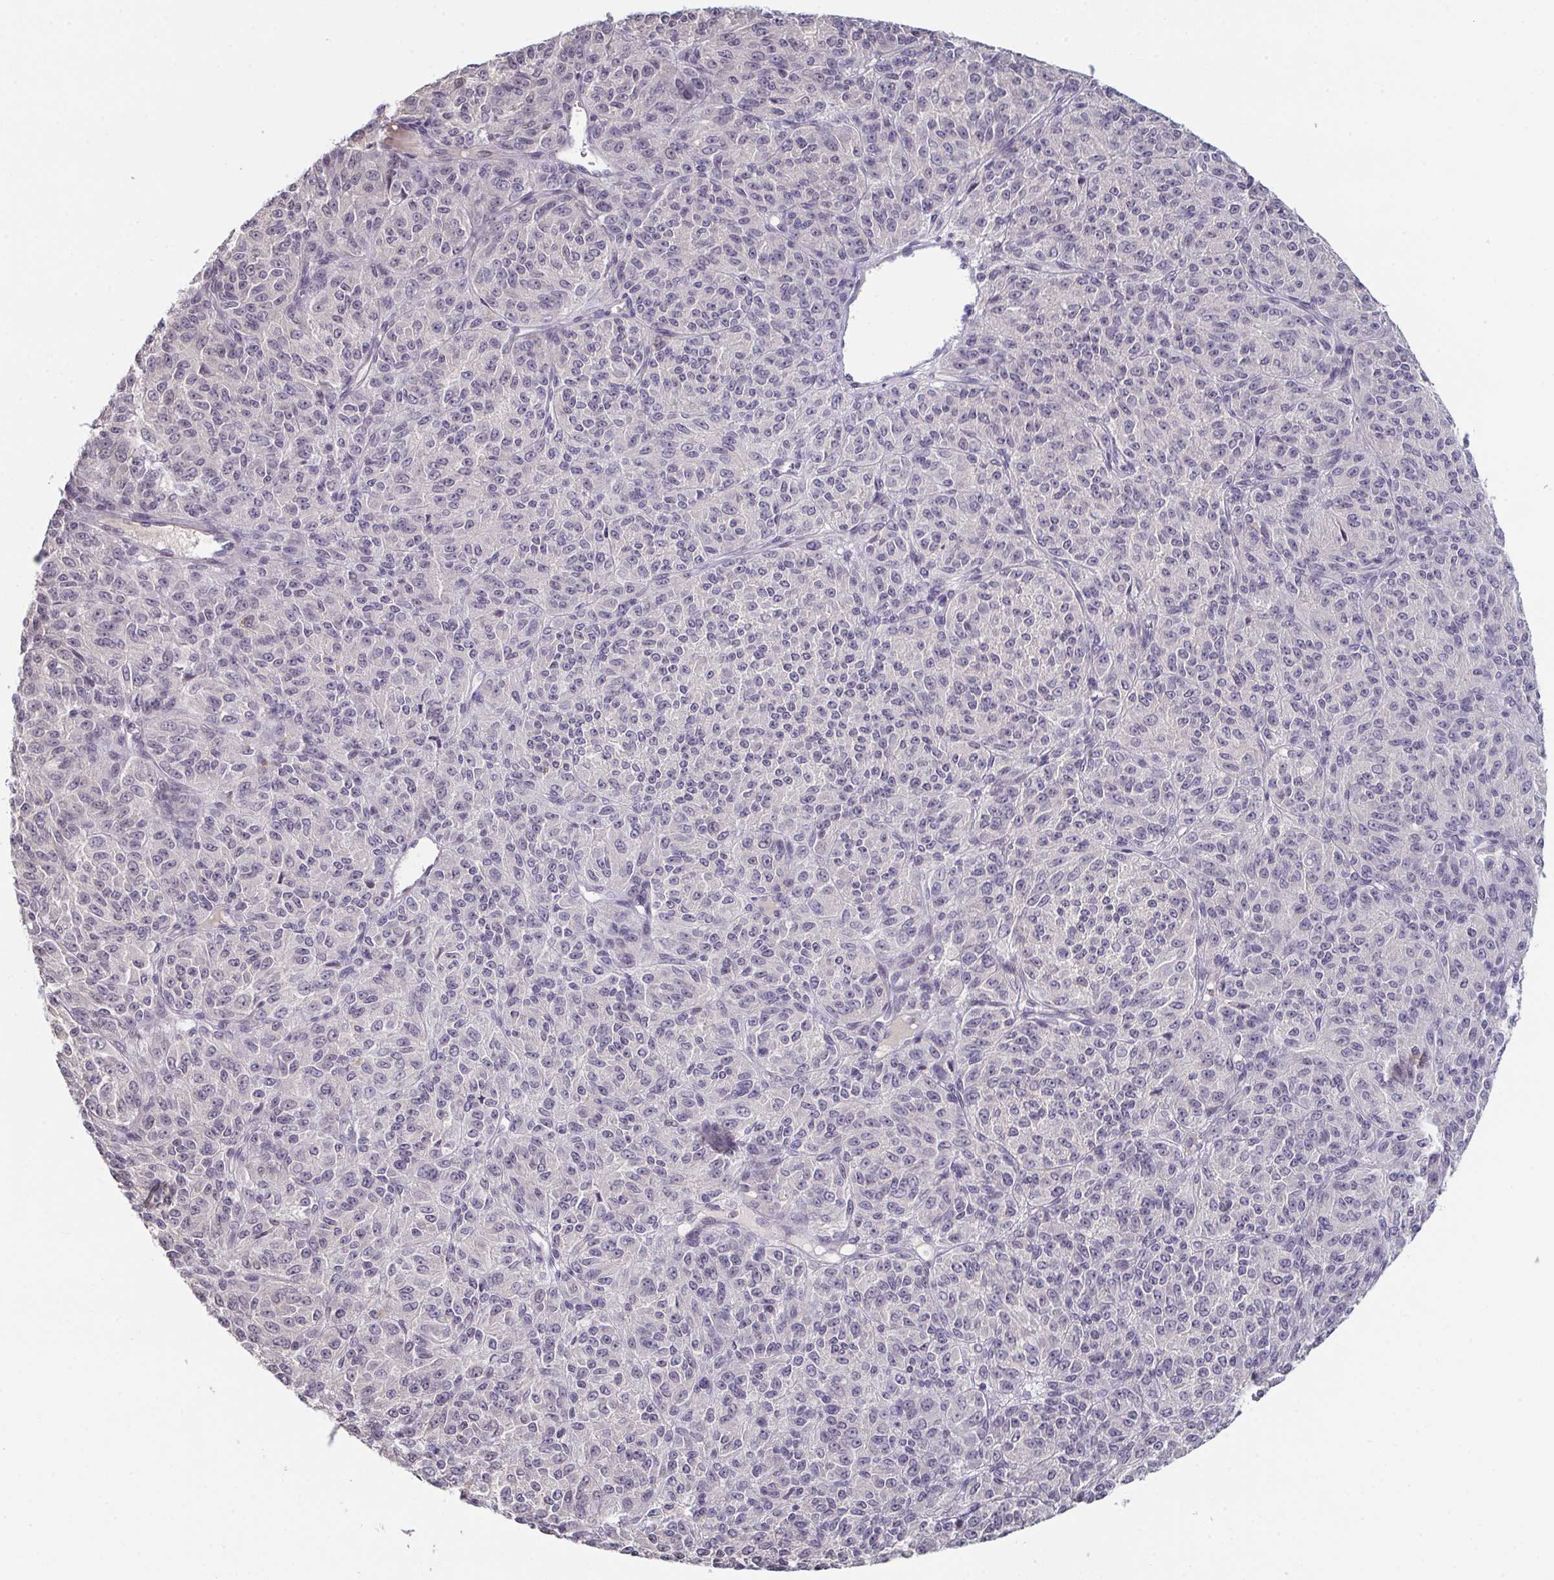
{"staining": {"intensity": "negative", "quantity": "none", "location": "none"}, "tissue": "melanoma", "cell_type": "Tumor cells", "image_type": "cancer", "snomed": [{"axis": "morphology", "description": "Malignant melanoma, Metastatic site"}, {"axis": "topography", "description": "Brain"}], "caption": "Immunohistochemical staining of human melanoma demonstrates no significant staining in tumor cells.", "gene": "ZNF214", "patient": {"sex": "female", "age": 56}}